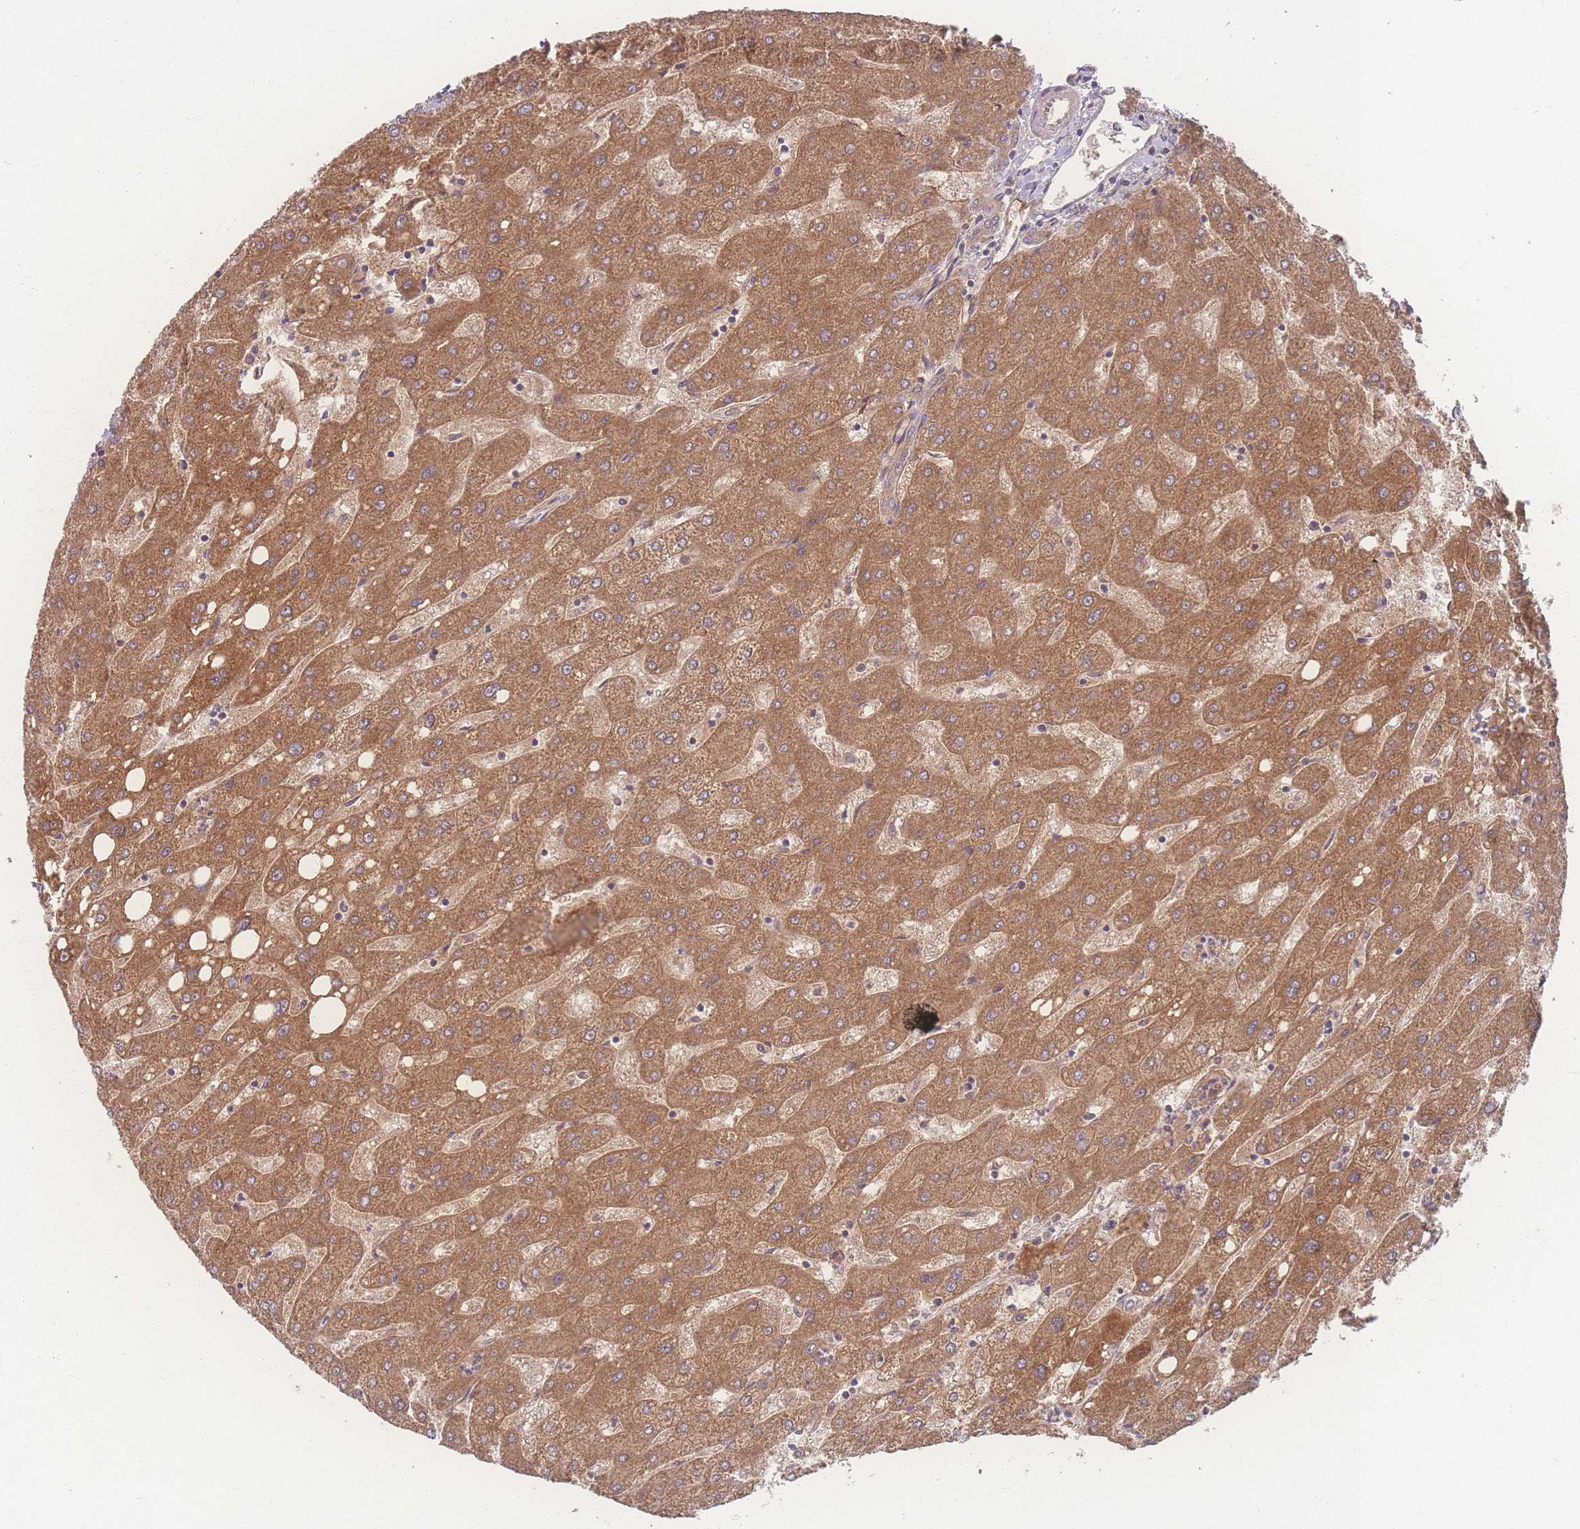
{"staining": {"intensity": "weak", "quantity": ">75%", "location": "cytoplasmic/membranous"}, "tissue": "liver", "cell_type": "Cholangiocytes", "image_type": "normal", "snomed": [{"axis": "morphology", "description": "Normal tissue, NOS"}, {"axis": "topography", "description": "Liver"}], "caption": "A histopathology image of liver stained for a protein reveals weak cytoplasmic/membranous brown staining in cholangiocytes.", "gene": "INSR", "patient": {"sex": "male", "age": 67}}